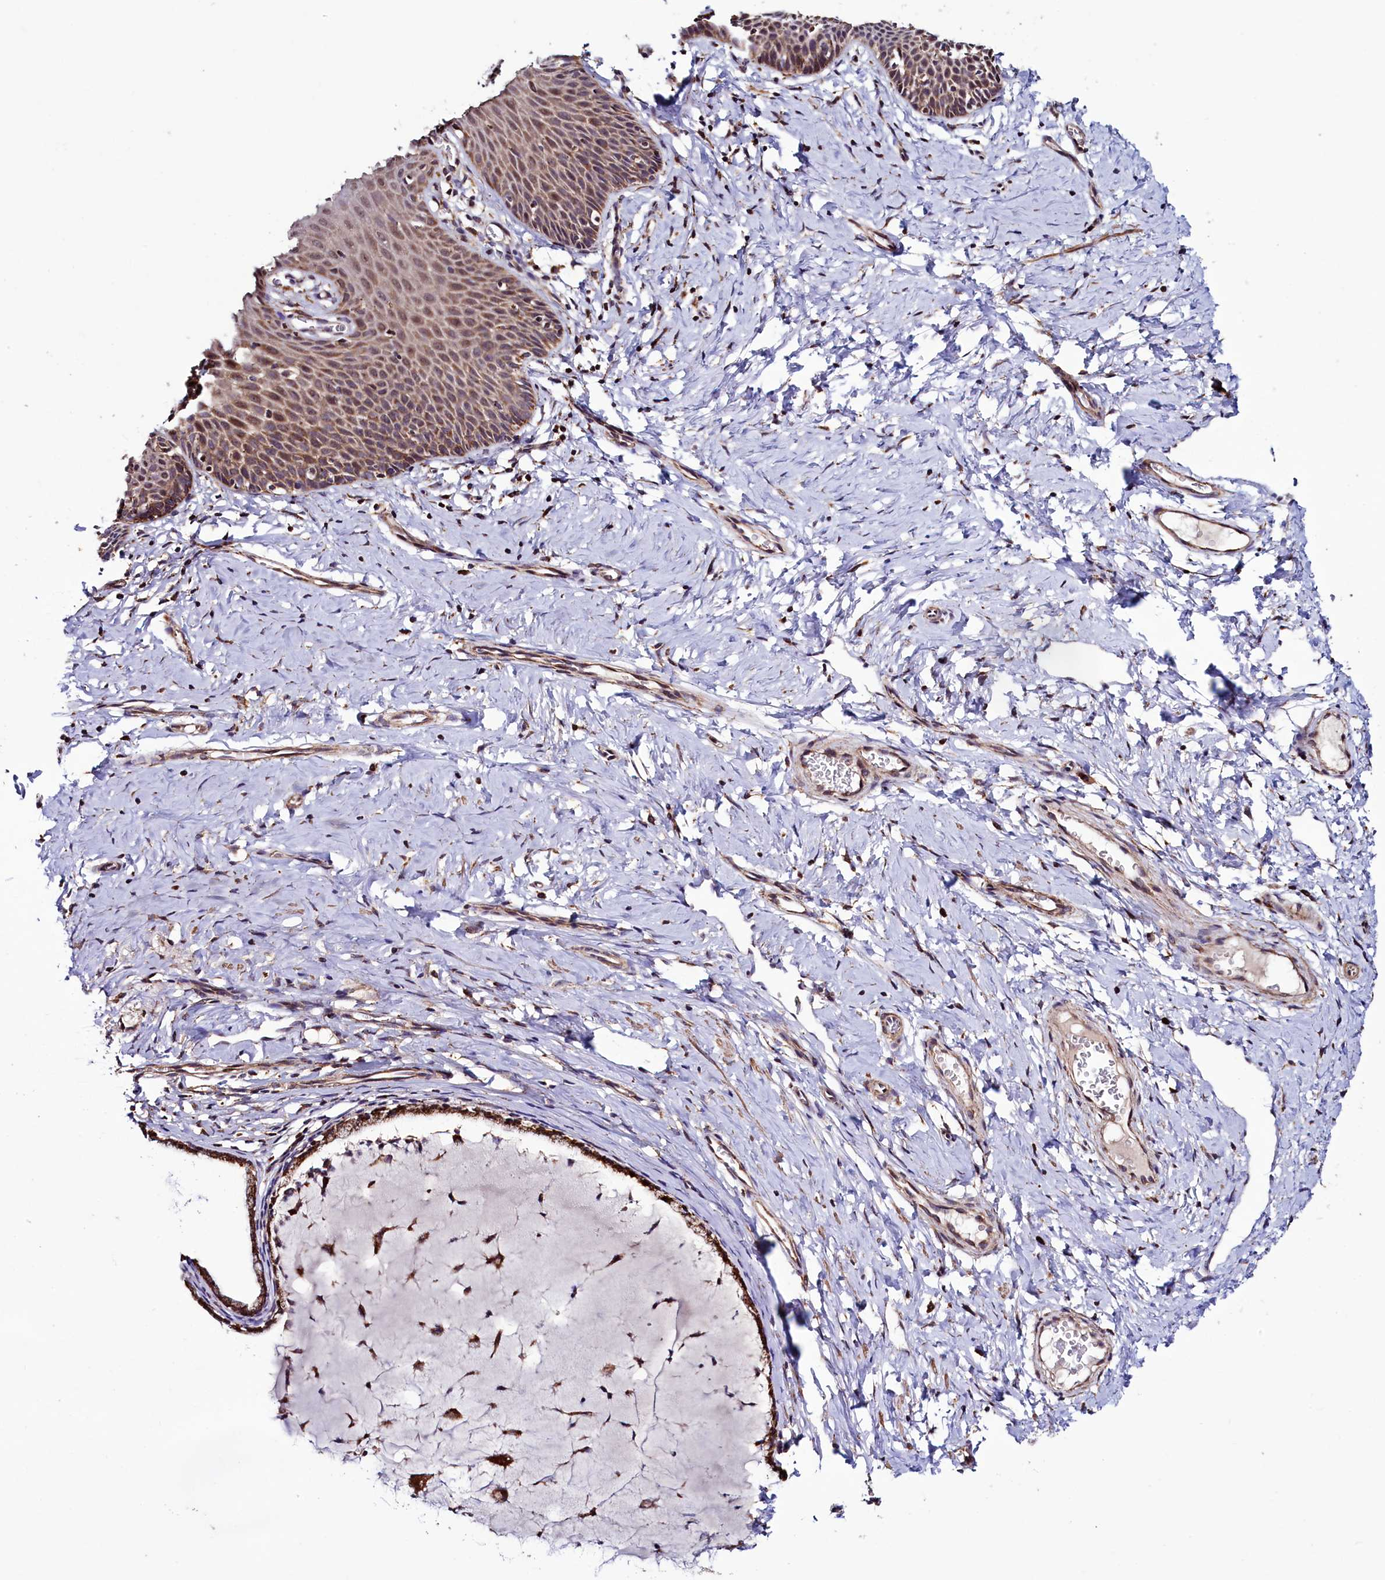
{"staining": {"intensity": "strong", "quantity": ">75%", "location": "cytoplasmic/membranous"}, "tissue": "cervix", "cell_type": "Glandular cells", "image_type": "normal", "snomed": [{"axis": "morphology", "description": "Normal tissue, NOS"}, {"axis": "topography", "description": "Cervix"}], "caption": "Protein staining reveals strong cytoplasmic/membranous positivity in about >75% of glandular cells in normal cervix.", "gene": "STARD5", "patient": {"sex": "female", "age": 36}}